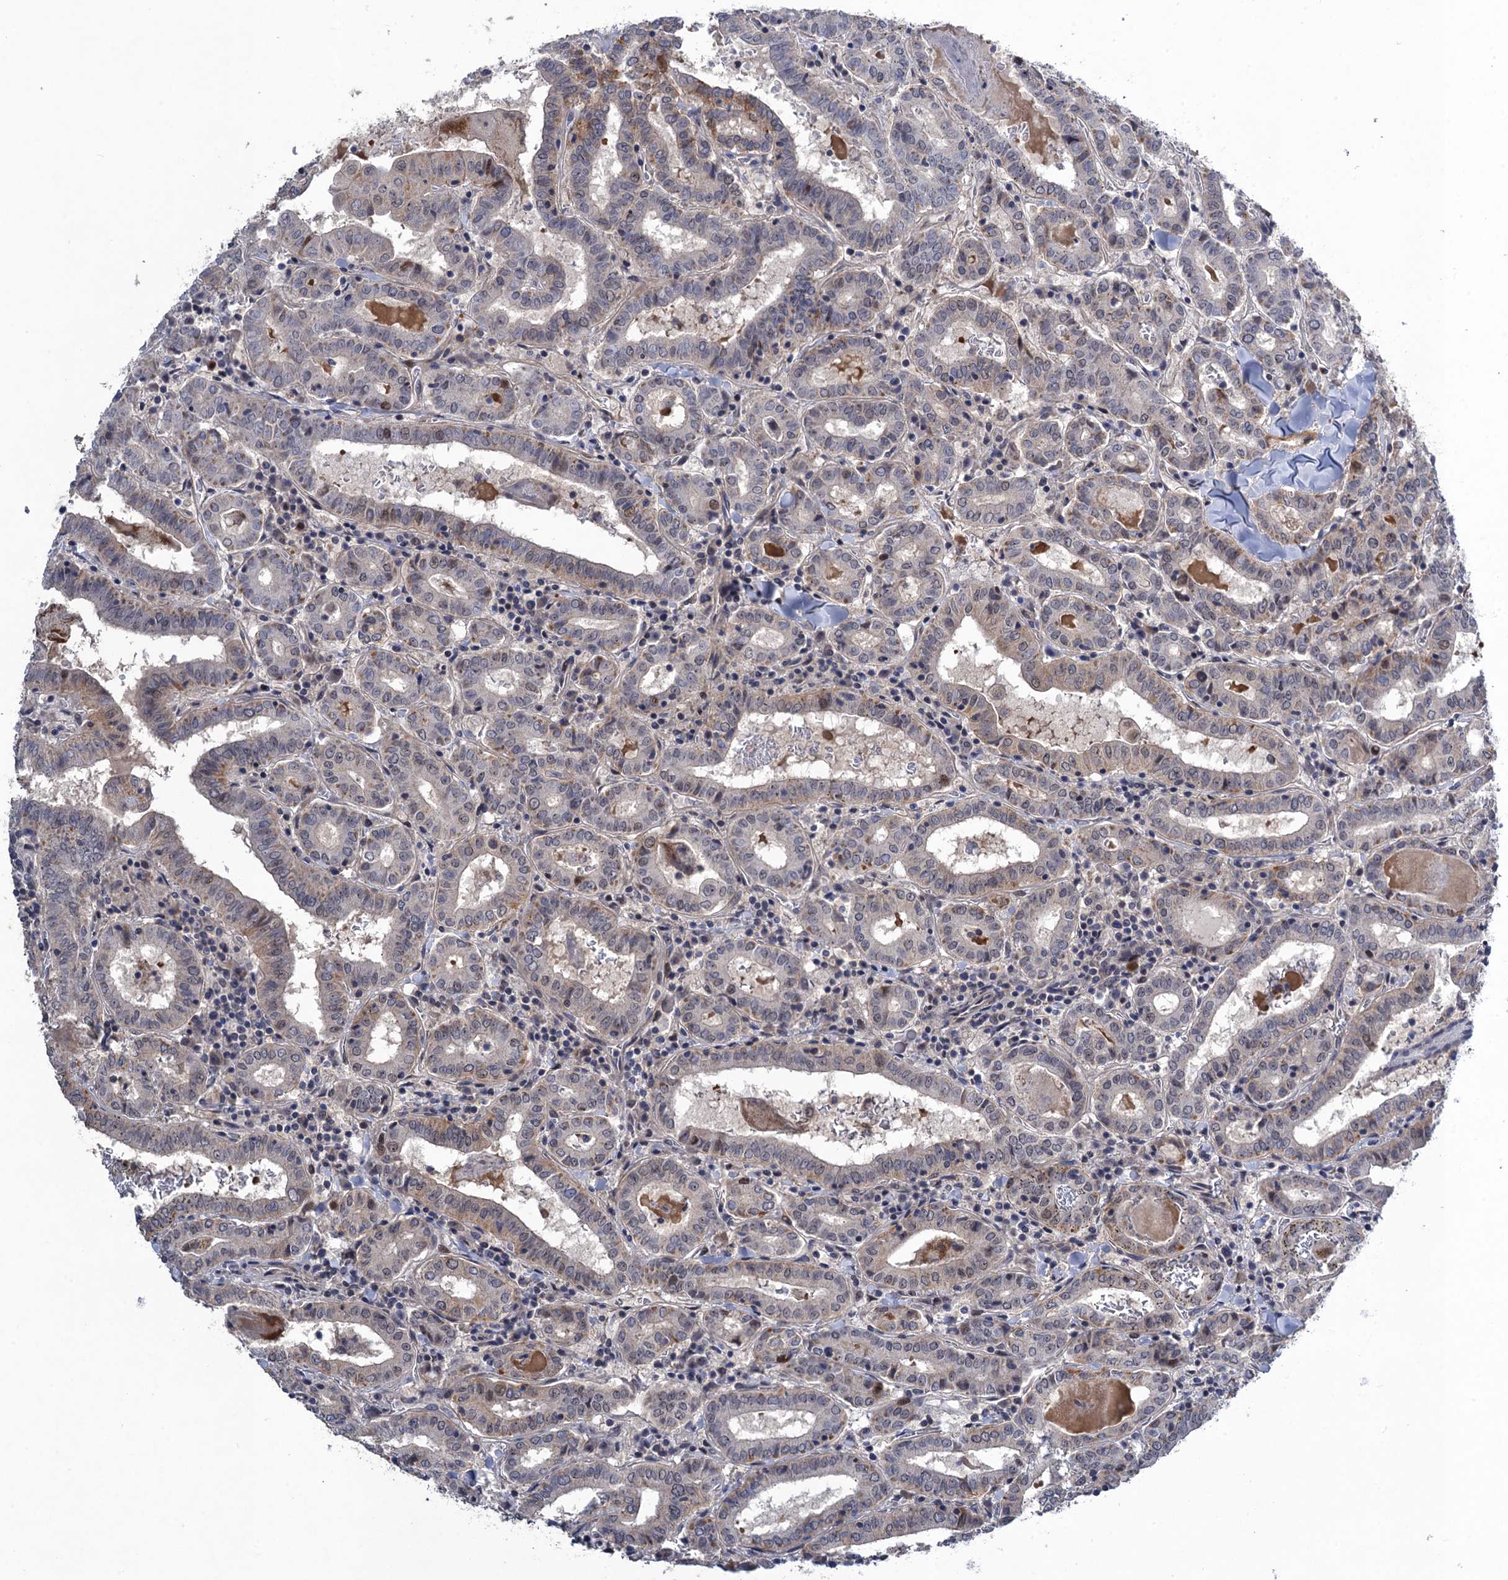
{"staining": {"intensity": "moderate", "quantity": "<25%", "location": "cytoplasmic/membranous,nuclear"}, "tissue": "thyroid cancer", "cell_type": "Tumor cells", "image_type": "cancer", "snomed": [{"axis": "morphology", "description": "Papillary adenocarcinoma, NOS"}, {"axis": "topography", "description": "Thyroid gland"}], "caption": "Thyroid cancer (papillary adenocarcinoma) stained with IHC displays moderate cytoplasmic/membranous and nuclear staining in about <25% of tumor cells. (DAB (3,3'-diaminobenzidine) IHC, brown staining for protein, blue staining for nuclei).", "gene": "ZAR1L", "patient": {"sex": "female", "age": 72}}